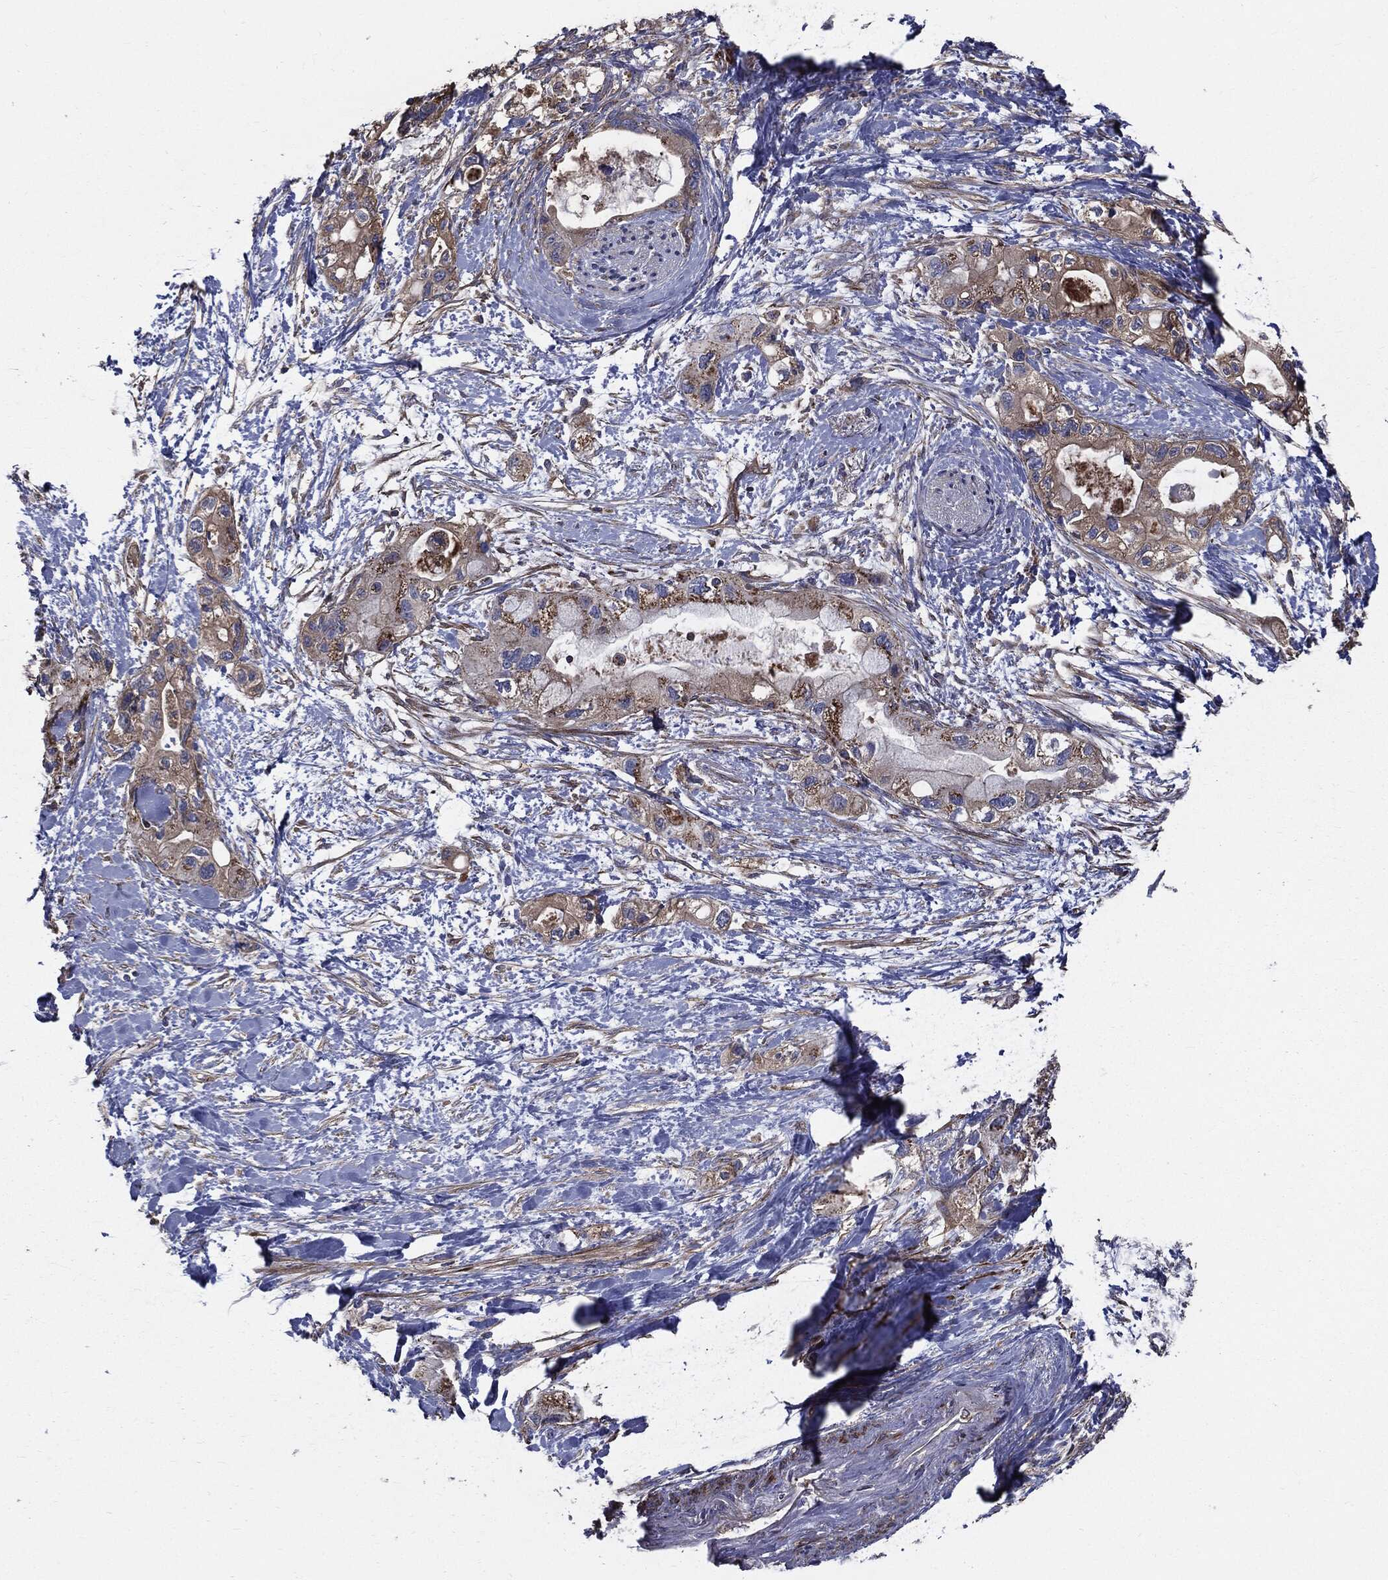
{"staining": {"intensity": "moderate", "quantity": "25%-75%", "location": "cytoplasmic/membranous"}, "tissue": "pancreatic cancer", "cell_type": "Tumor cells", "image_type": "cancer", "snomed": [{"axis": "morphology", "description": "Adenocarcinoma, NOS"}, {"axis": "topography", "description": "Pancreas"}], "caption": "Immunohistochemical staining of human pancreatic cancer (adenocarcinoma) reveals medium levels of moderate cytoplasmic/membranous protein staining in approximately 25%-75% of tumor cells. (Stains: DAB in brown, nuclei in blue, Microscopy: brightfield microscopy at high magnification).", "gene": "PDCD6IP", "patient": {"sex": "female", "age": 56}}